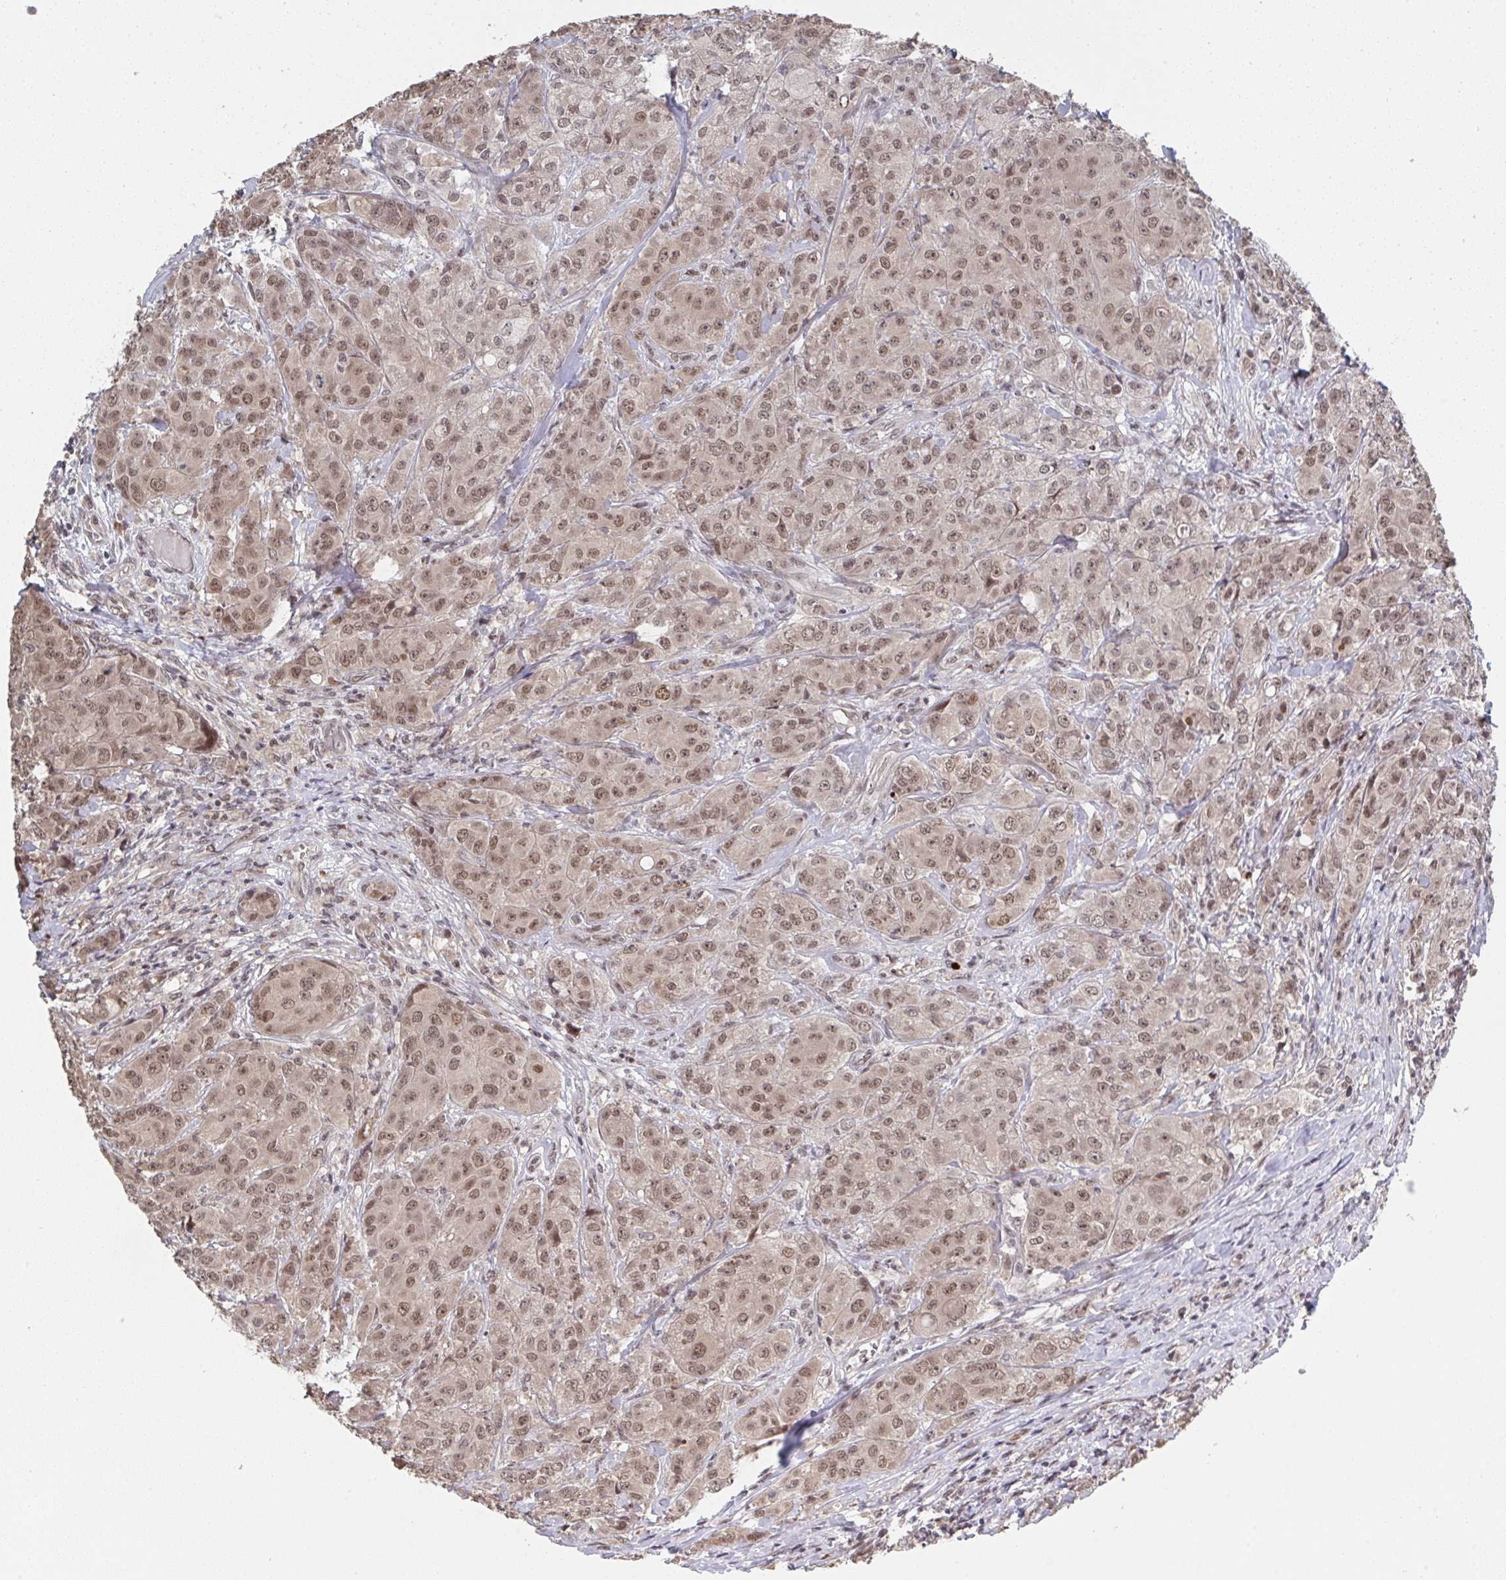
{"staining": {"intensity": "moderate", "quantity": ">75%", "location": "nuclear"}, "tissue": "breast cancer", "cell_type": "Tumor cells", "image_type": "cancer", "snomed": [{"axis": "morphology", "description": "Normal tissue, NOS"}, {"axis": "morphology", "description": "Duct carcinoma"}, {"axis": "topography", "description": "Breast"}], "caption": "Infiltrating ductal carcinoma (breast) stained with a brown dye reveals moderate nuclear positive expression in approximately >75% of tumor cells.", "gene": "JMJD1C", "patient": {"sex": "female", "age": 43}}